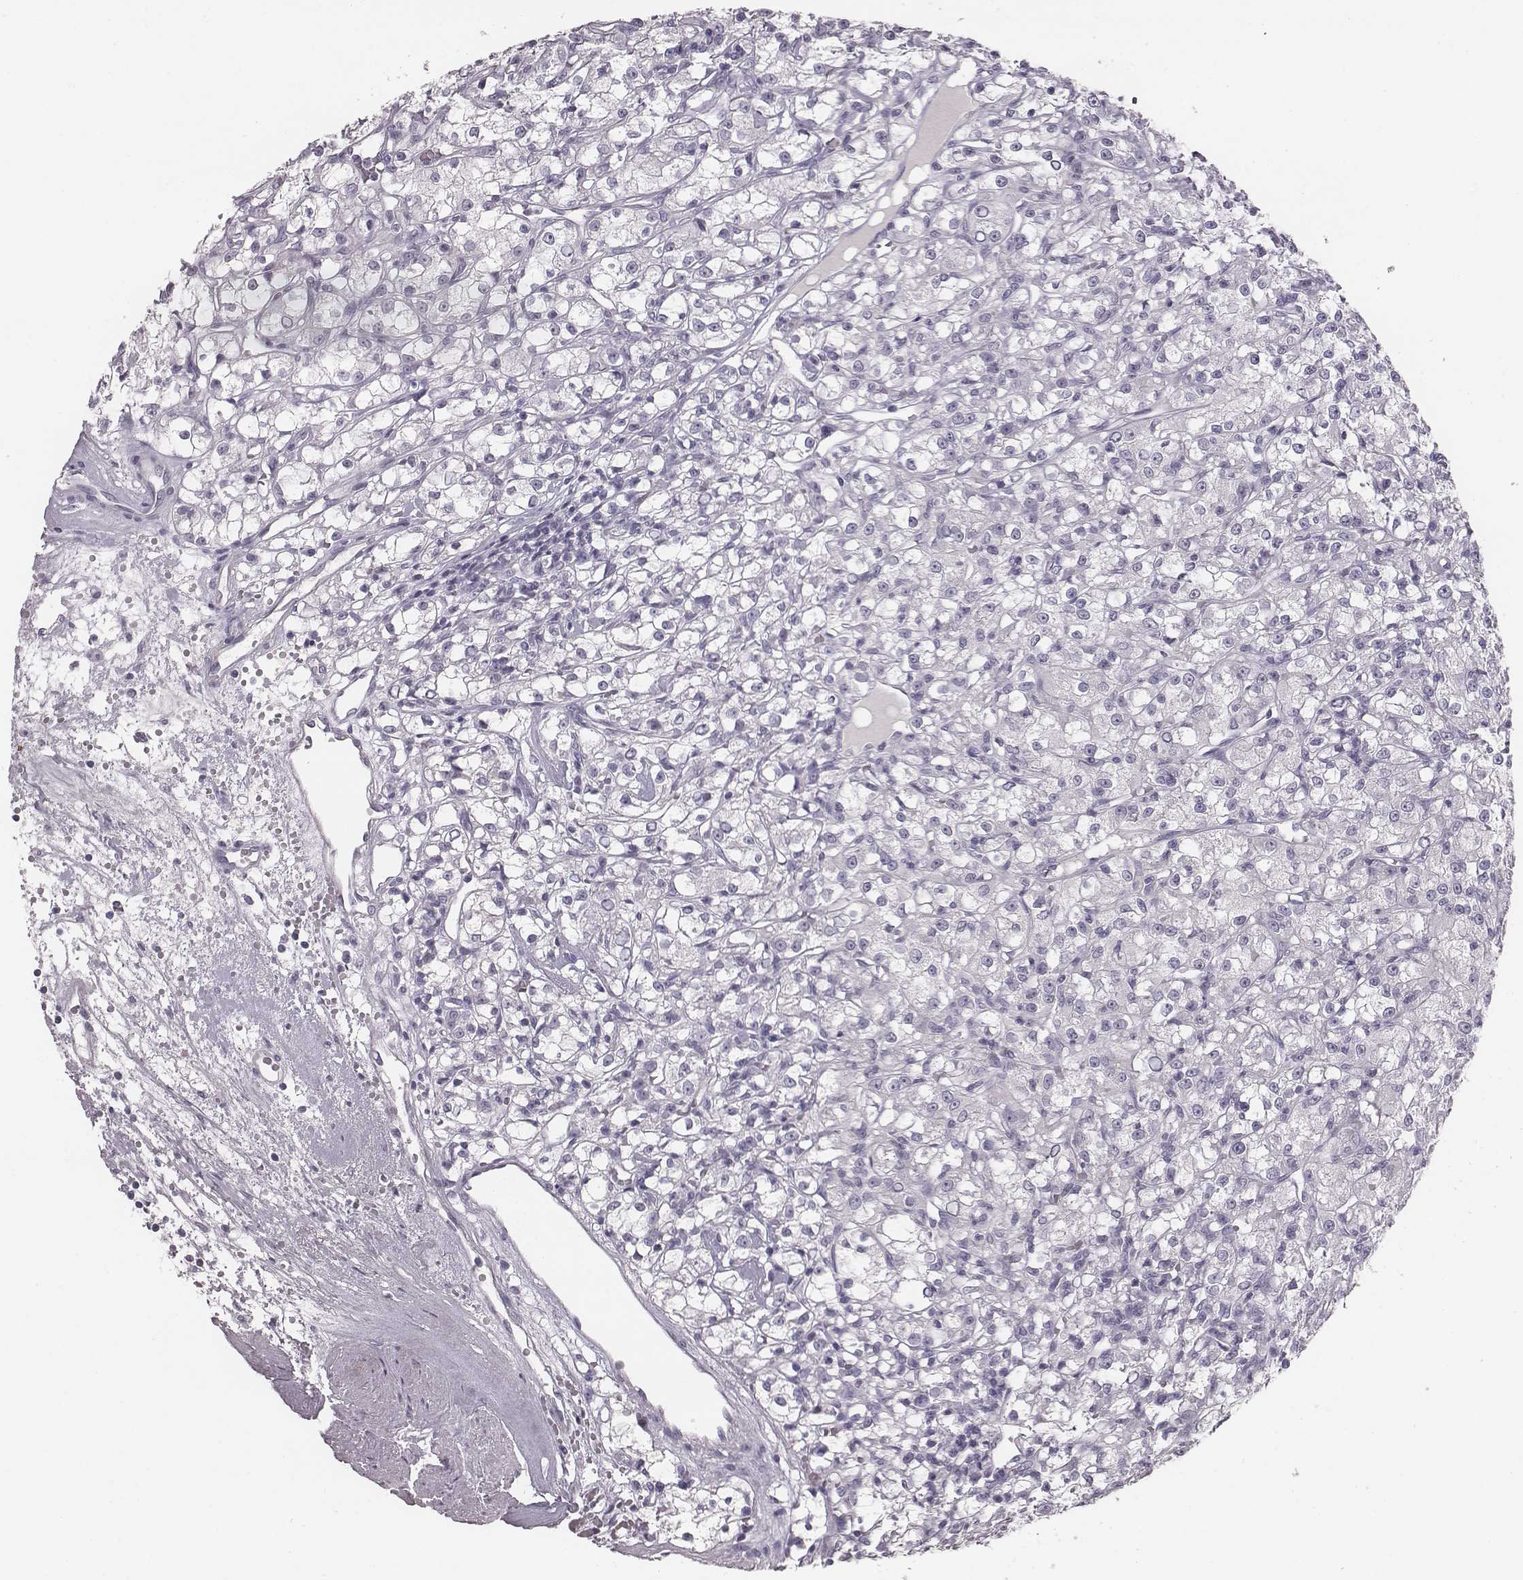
{"staining": {"intensity": "negative", "quantity": "none", "location": "none"}, "tissue": "renal cancer", "cell_type": "Tumor cells", "image_type": "cancer", "snomed": [{"axis": "morphology", "description": "Adenocarcinoma, NOS"}, {"axis": "topography", "description": "Kidney"}], "caption": "High power microscopy image of an IHC micrograph of adenocarcinoma (renal), revealing no significant expression in tumor cells.", "gene": "PDE8B", "patient": {"sex": "female", "age": 59}}